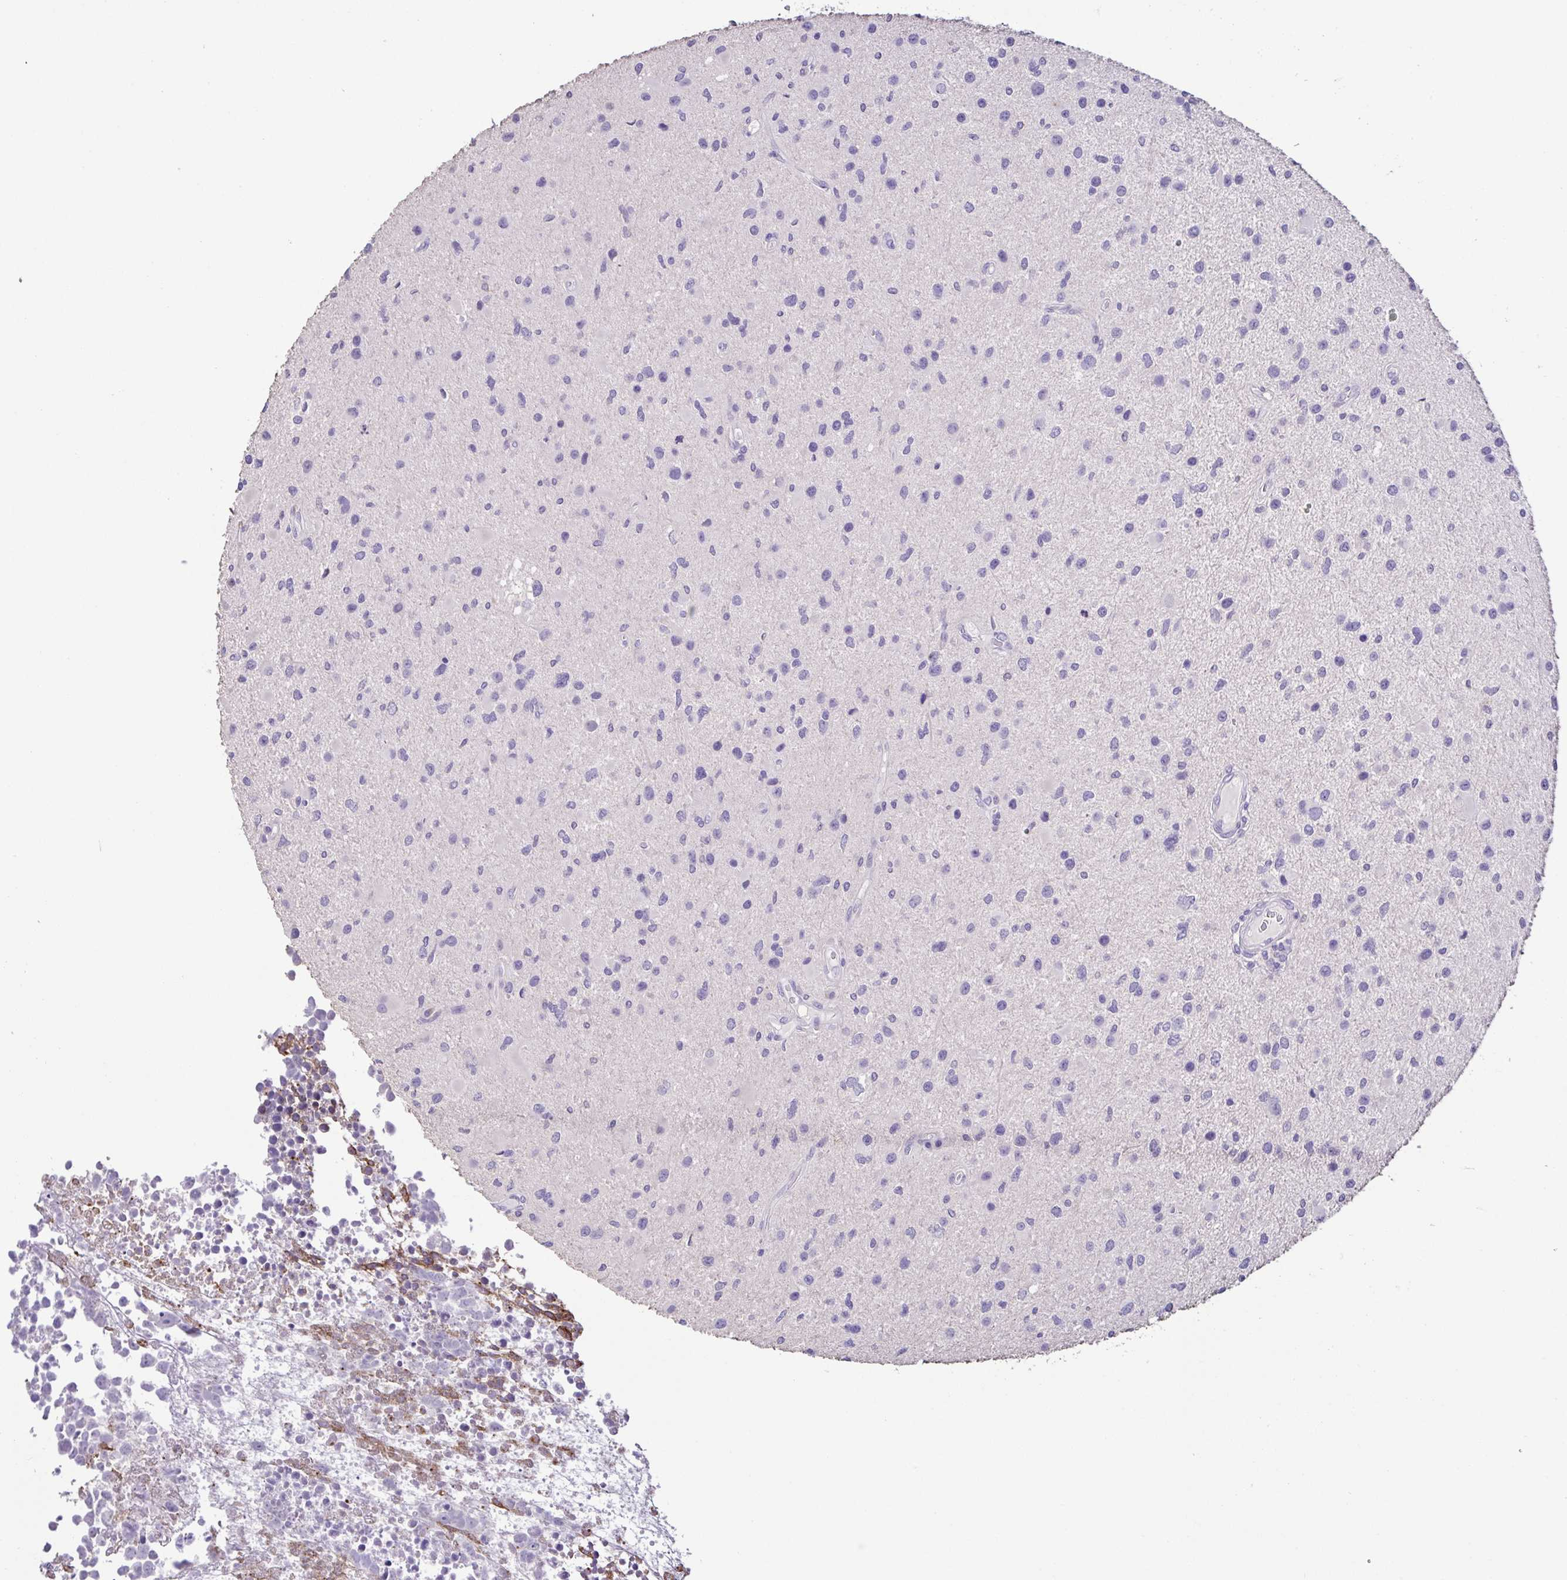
{"staining": {"intensity": "negative", "quantity": "none", "location": "none"}, "tissue": "glioma", "cell_type": "Tumor cells", "image_type": "cancer", "snomed": [{"axis": "morphology", "description": "Glioma, malignant, Low grade"}, {"axis": "topography", "description": "Brain"}], "caption": "High magnification brightfield microscopy of malignant glioma (low-grade) stained with DAB (brown) and counterstained with hematoxylin (blue): tumor cells show no significant expression.", "gene": "TERT", "patient": {"sex": "female", "age": 32}}